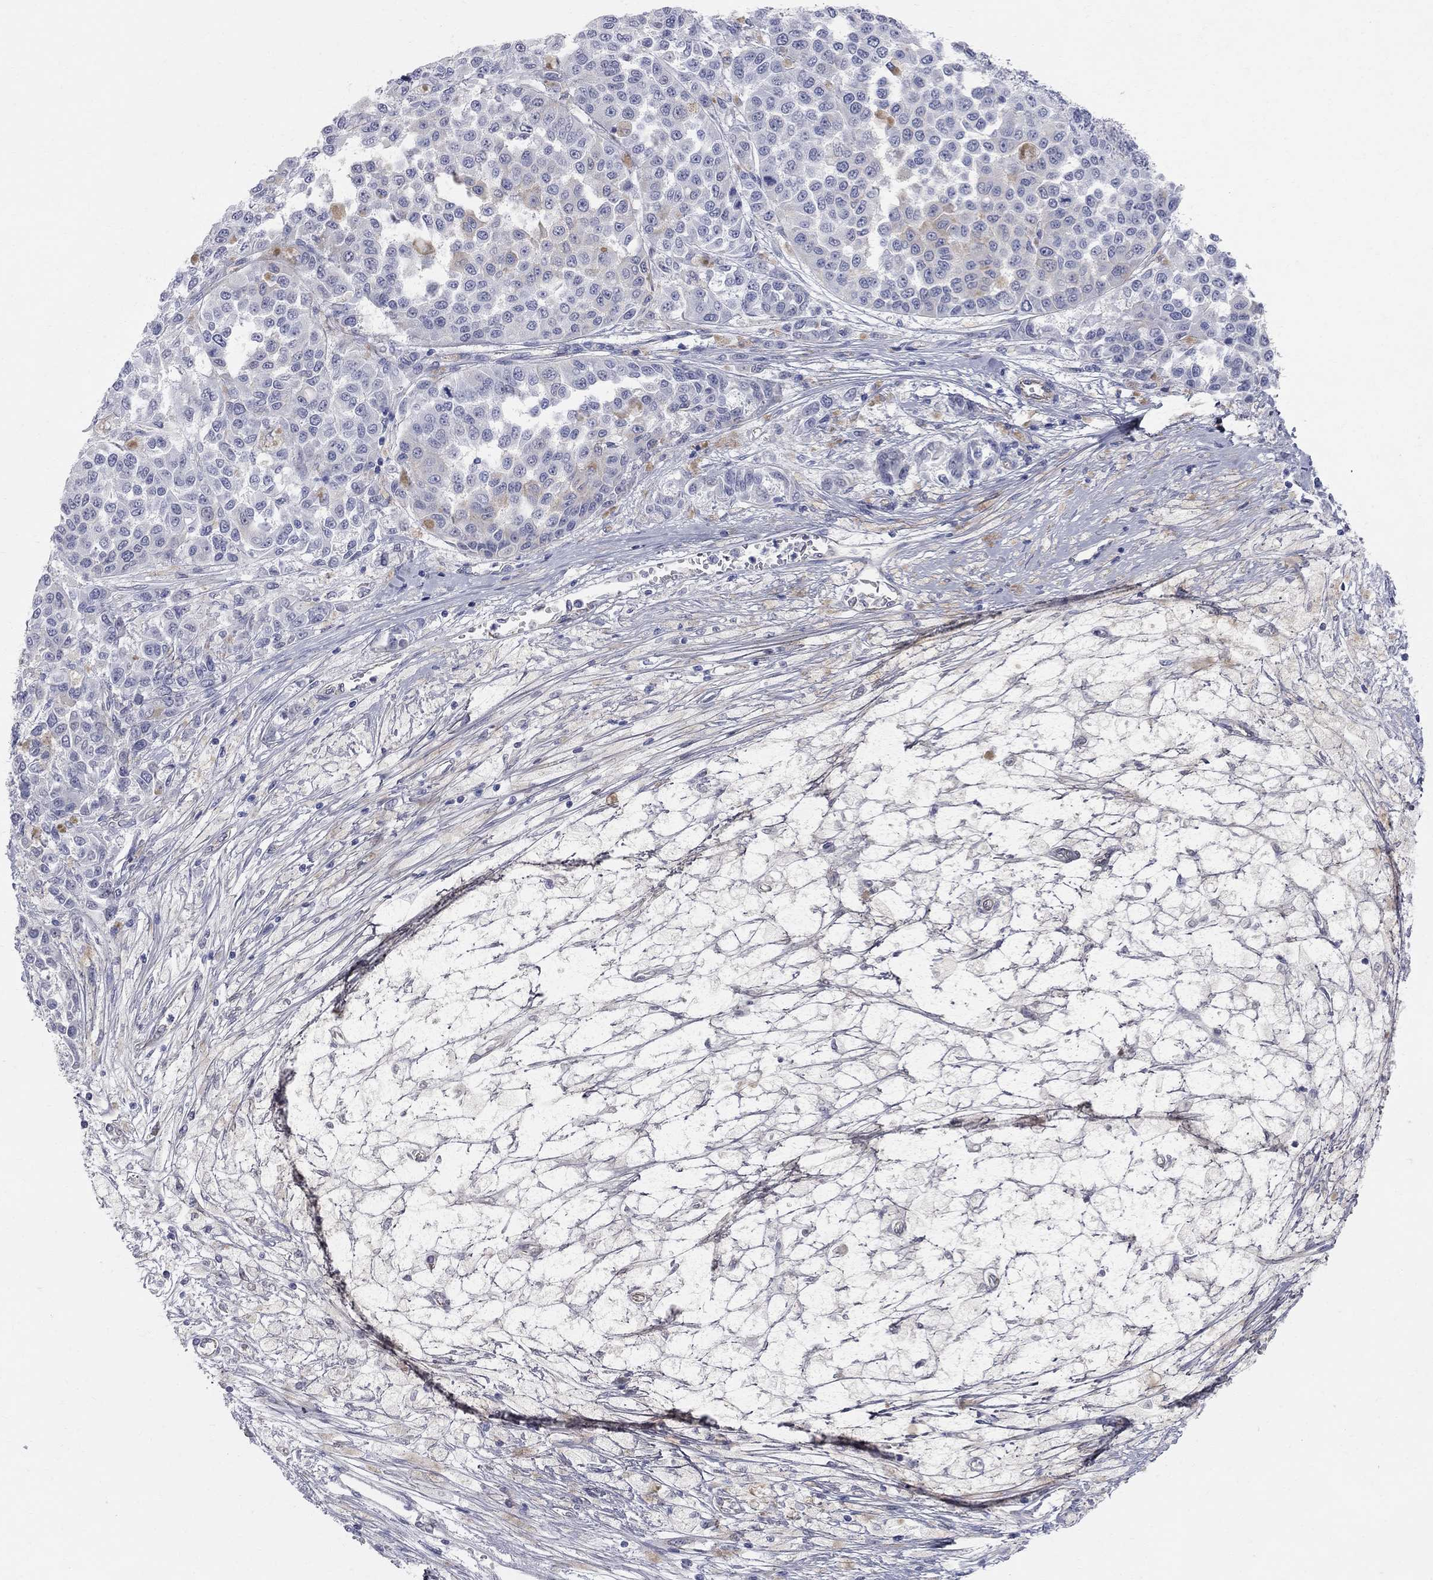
{"staining": {"intensity": "negative", "quantity": "none", "location": "none"}, "tissue": "melanoma", "cell_type": "Tumor cells", "image_type": "cancer", "snomed": [{"axis": "morphology", "description": "Malignant melanoma, NOS"}, {"axis": "topography", "description": "Skin"}], "caption": "DAB (3,3'-diaminobenzidine) immunohistochemical staining of melanoma shows no significant expression in tumor cells.", "gene": "AOX1", "patient": {"sex": "female", "age": 58}}